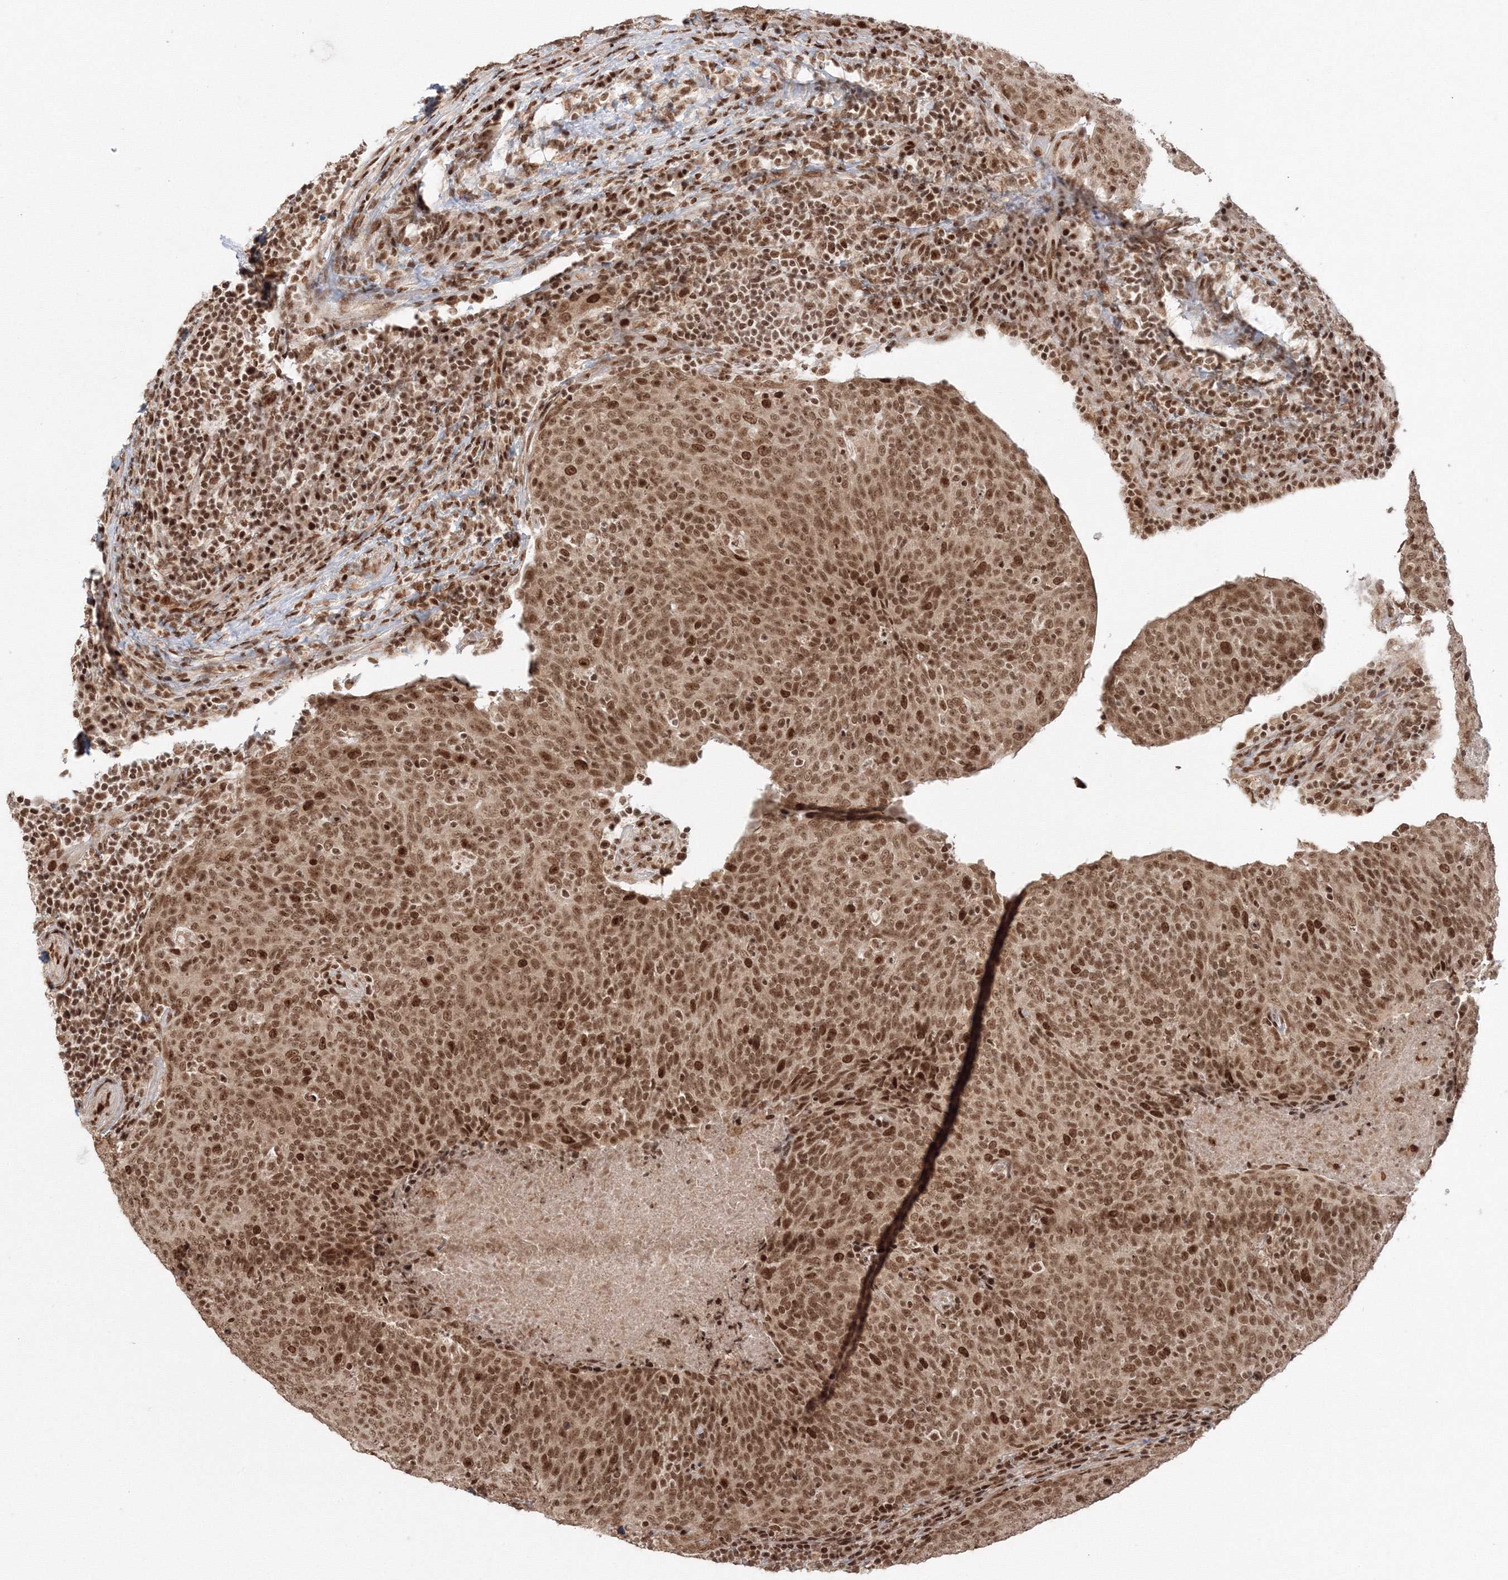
{"staining": {"intensity": "moderate", "quantity": ">75%", "location": "nuclear"}, "tissue": "head and neck cancer", "cell_type": "Tumor cells", "image_type": "cancer", "snomed": [{"axis": "morphology", "description": "Squamous cell carcinoma, NOS"}, {"axis": "morphology", "description": "Squamous cell carcinoma, metastatic, NOS"}, {"axis": "topography", "description": "Lymph node"}, {"axis": "topography", "description": "Head-Neck"}], "caption": "This image exhibits head and neck cancer stained with immunohistochemistry (IHC) to label a protein in brown. The nuclear of tumor cells show moderate positivity for the protein. Nuclei are counter-stained blue.", "gene": "KIF20A", "patient": {"sex": "male", "age": 62}}